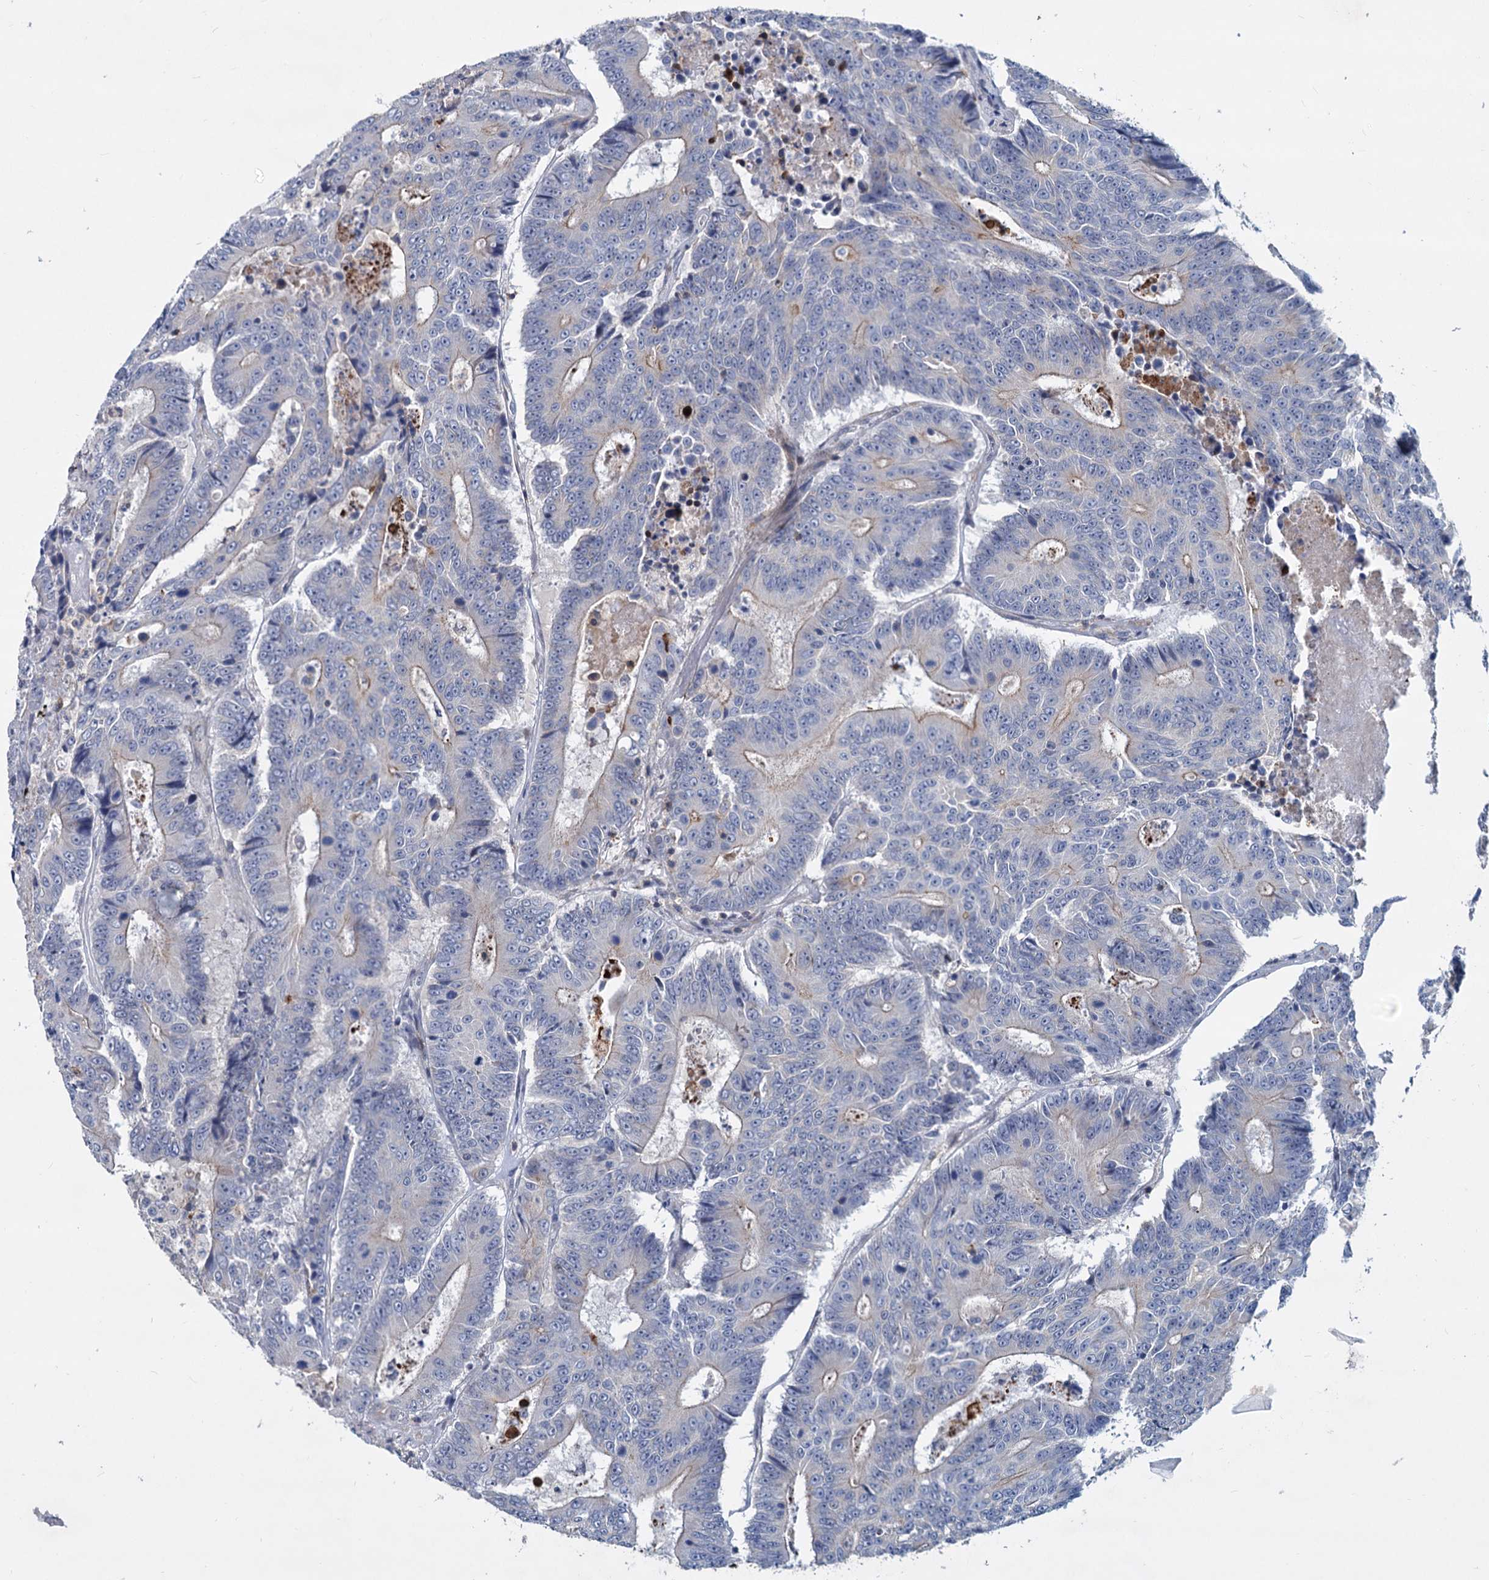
{"staining": {"intensity": "weak", "quantity": "<25%", "location": "cytoplasmic/membranous"}, "tissue": "colorectal cancer", "cell_type": "Tumor cells", "image_type": "cancer", "snomed": [{"axis": "morphology", "description": "Adenocarcinoma, NOS"}, {"axis": "topography", "description": "Colon"}], "caption": "Immunohistochemistry (IHC) photomicrograph of neoplastic tissue: adenocarcinoma (colorectal) stained with DAB (3,3'-diaminobenzidine) exhibits no significant protein expression in tumor cells.", "gene": "LRCH4", "patient": {"sex": "male", "age": 83}}